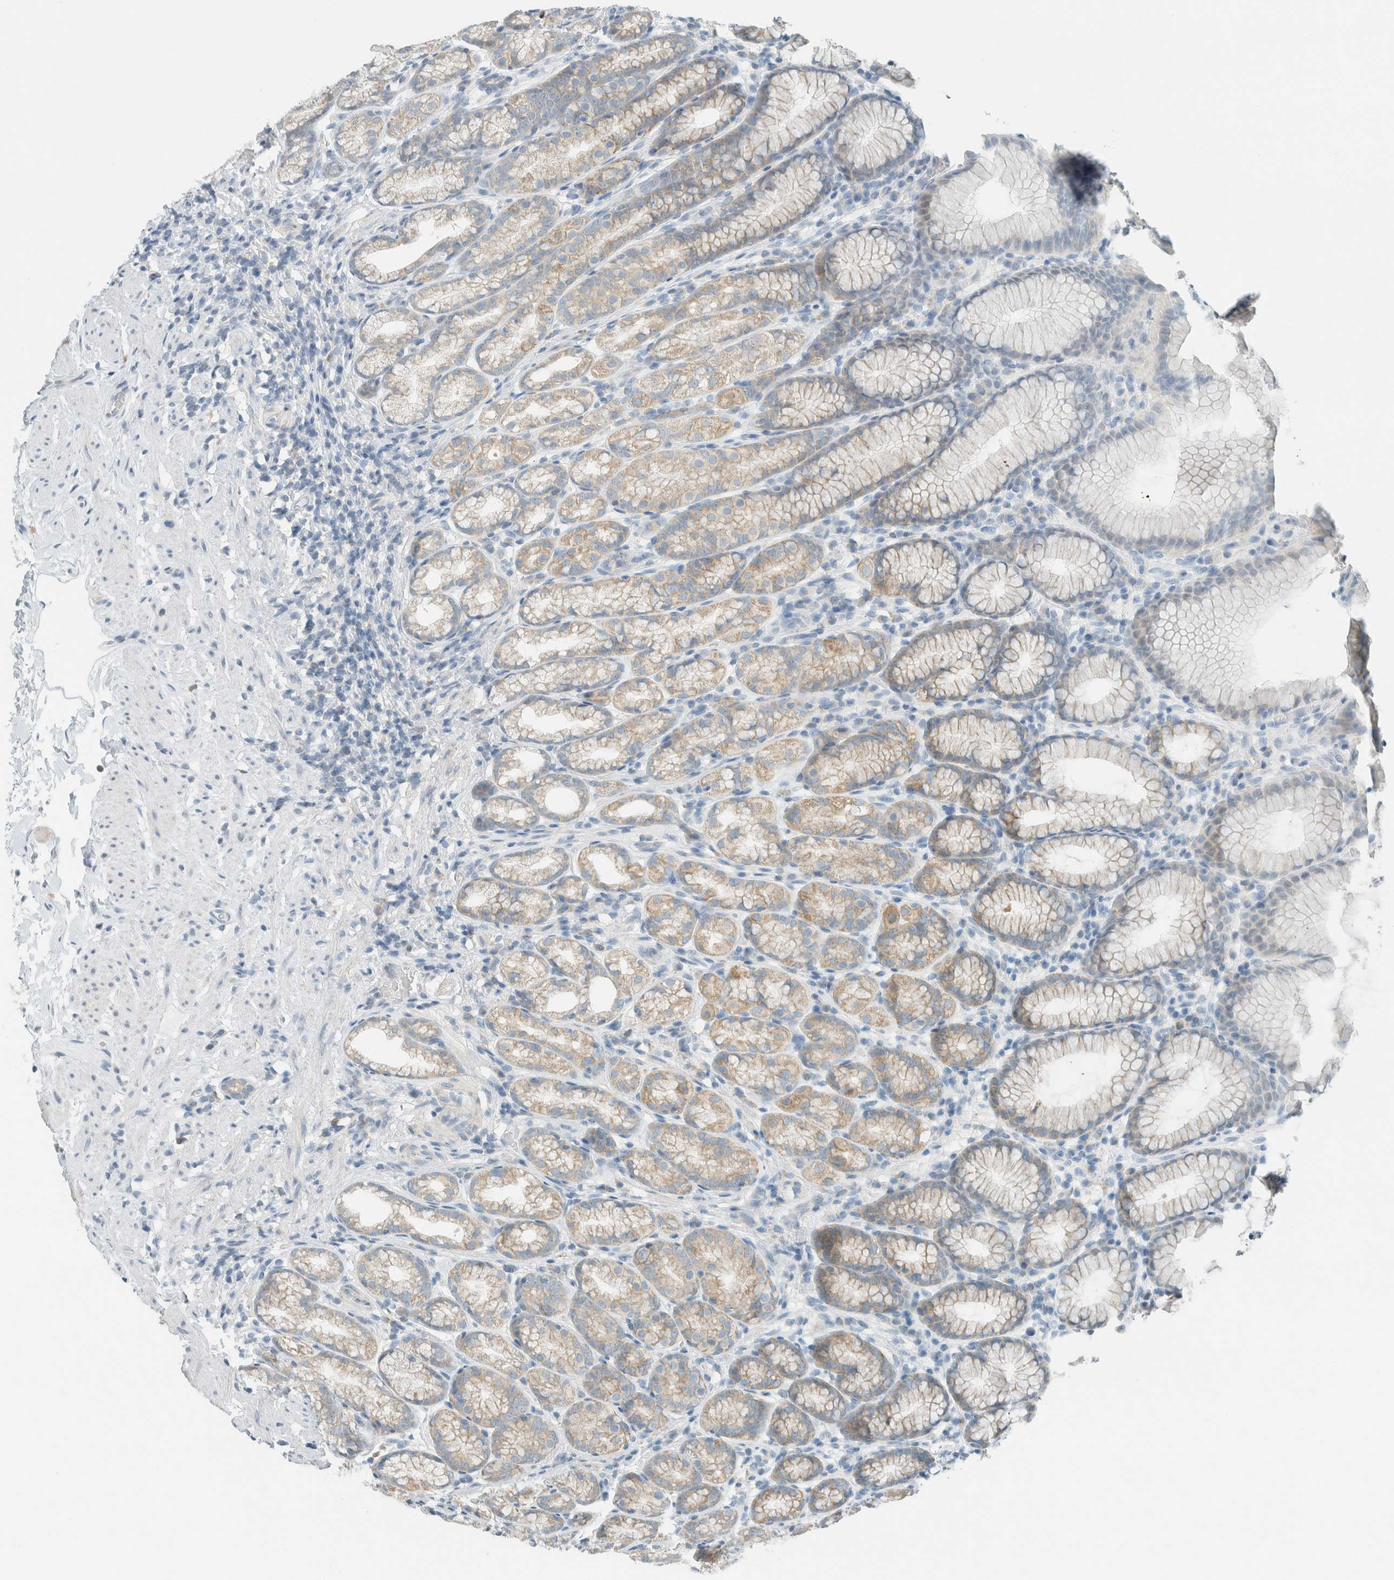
{"staining": {"intensity": "moderate", "quantity": "25%-75%", "location": "cytoplasmic/membranous"}, "tissue": "stomach", "cell_type": "Glandular cells", "image_type": "normal", "snomed": [{"axis": "morphology", "description": "Normal tissue, NOS"}, {"axis": "topography", "description": "Stomach"}], "caption": "Protein expression analysis of normal human stomach reveals moderate cytoplasmic/membranous expression in about 25%-75% of glandular cells.", "gene": "AARSD1", "patient": {"sex": "male", "age": 42}}